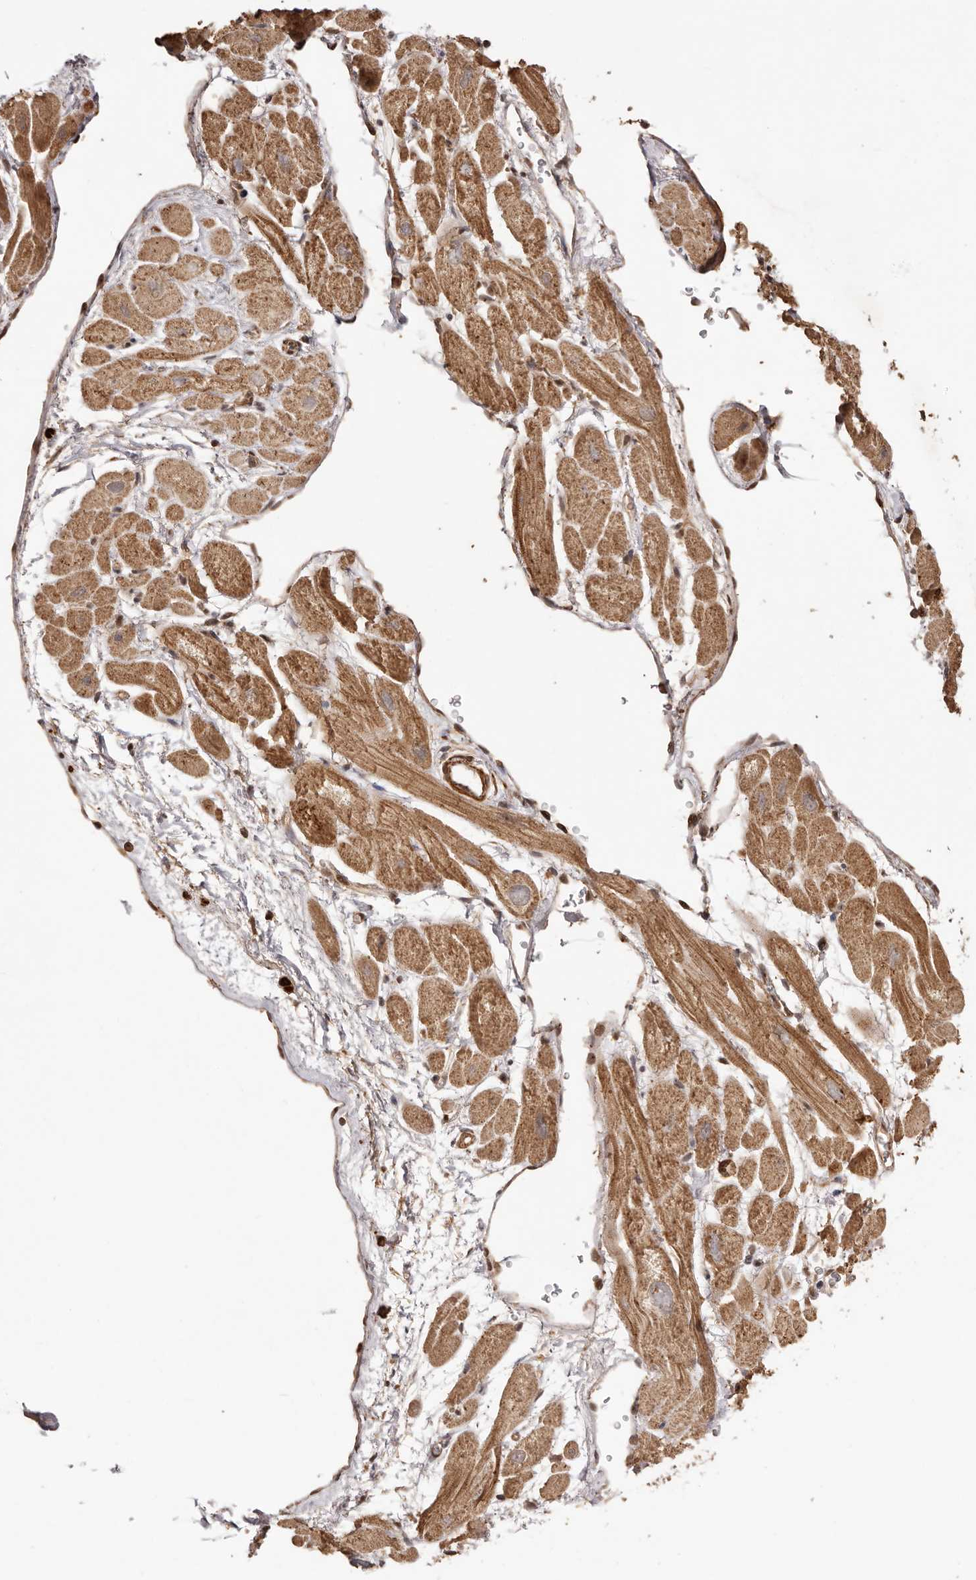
{"staining": {"intensity": "moderate", "quantity": ">75%", "location": "cytoplasmic/membranous"}, "tissue": "heart muscle", "cell_type": "Cardiomyocytes", "image_type": "normal", "snomed": [{"axis": "morphology", "description": "Normal tissue, NOS"}, {"axis": "topography", "description": "Heart"}], "caption": "IHC micrograph of benign human heart muscle stained for a protein (brown), which demonstrates medium levels of moderate cytoplasmic/membranous positivity in approximately >75% of cardiomyocytes.", "gene": "UBR2", "patient": {"sex": "male", "age": 49}}